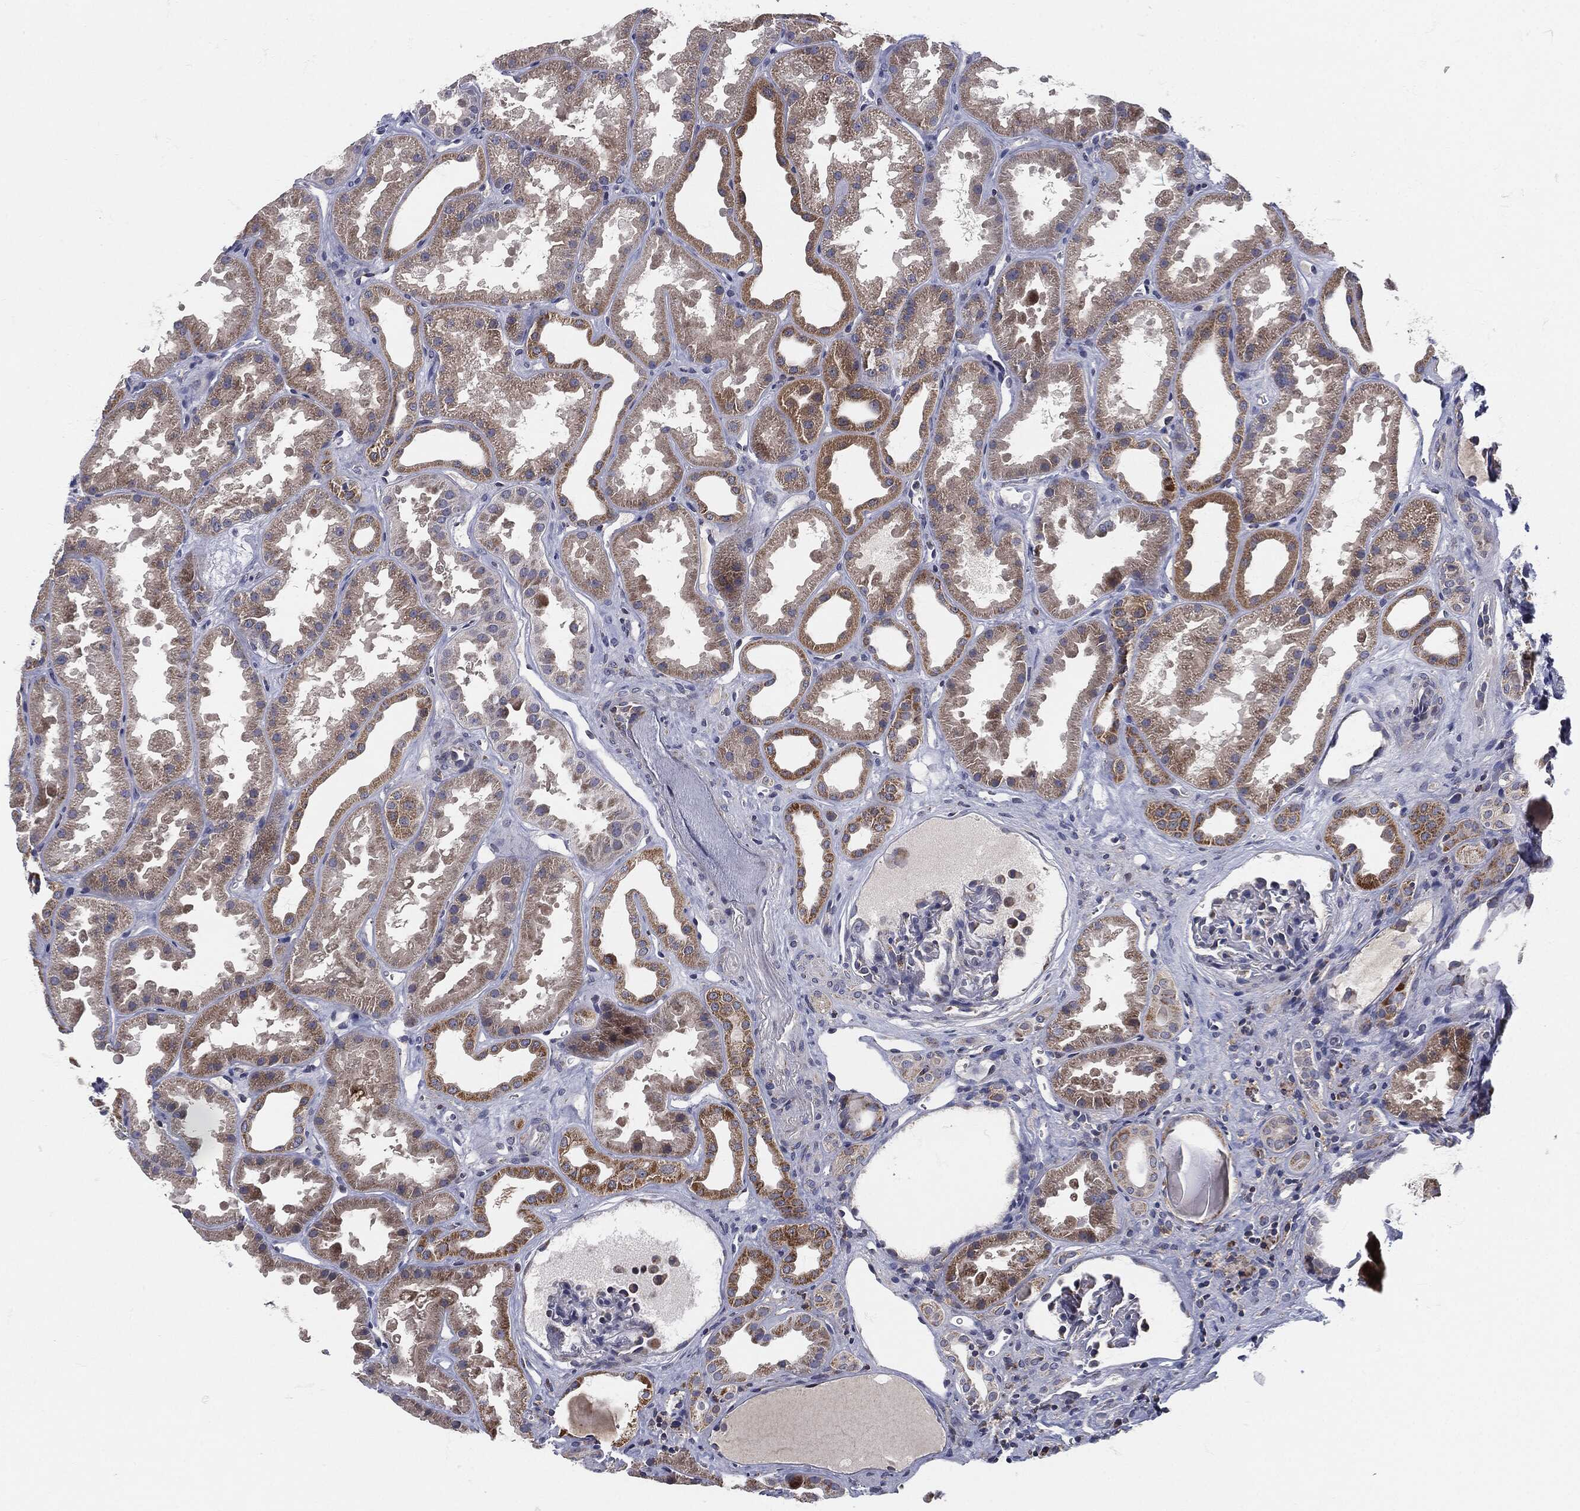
{"staining": {"intensity": "negative", "quantity": "none", "location": "none"}, "tissue": "kidney", "cell_type": "Cells in glomeruli", "image_type": "normal", "snomed": [{"axis": "morphology", "description": "Normal tissue, NOS"}, {"axis": "topography", "description": "Kidney"}], "caption": "Immunohistochemistry of normal human kidney shows no expression in cells in glomeruli.", "gene": "SIGLEC9", "patient": {"sex": "male", "age": 61}}